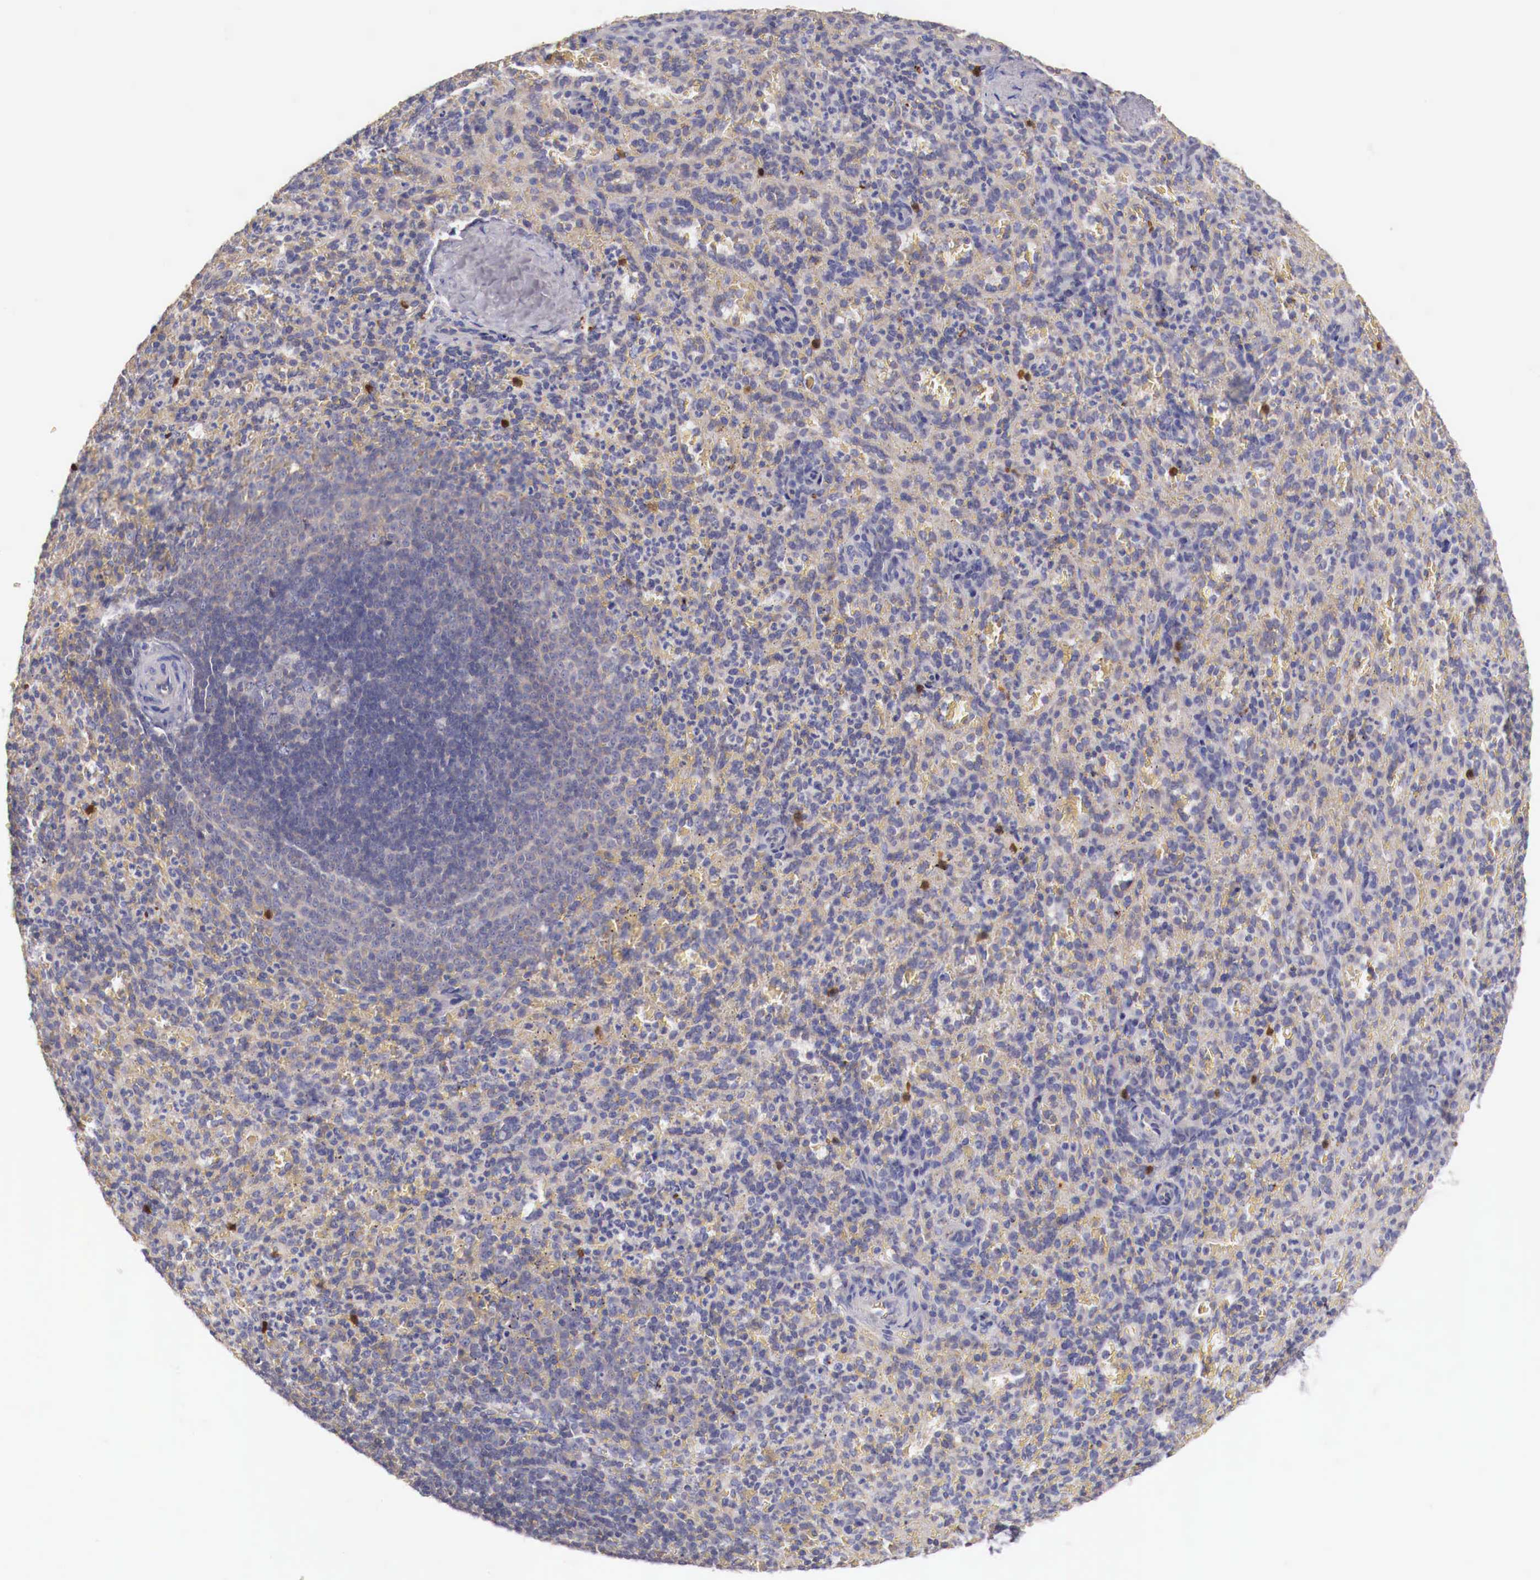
{"staining": {"intensity": "moderate", "quantity": "<25%", "location": "cytoplasmic/membranous"}, "tissue": "spleen", "cell_type": "Cells in red pulp", "image_type": "normal", "snomed": [{"axis": "morphology", "description": "Normal tissue, NOS"}, {"axis": "topography", "description": "Spleen"}], "caption": "Immunohistochemical staining of benign spleen exhibits low levels of moderate cytoplasmic/membranous positivity in about <25% of cells in red pulp.", "gene": "PITPNA", "patient": {"sex": "female", "age": 21}}